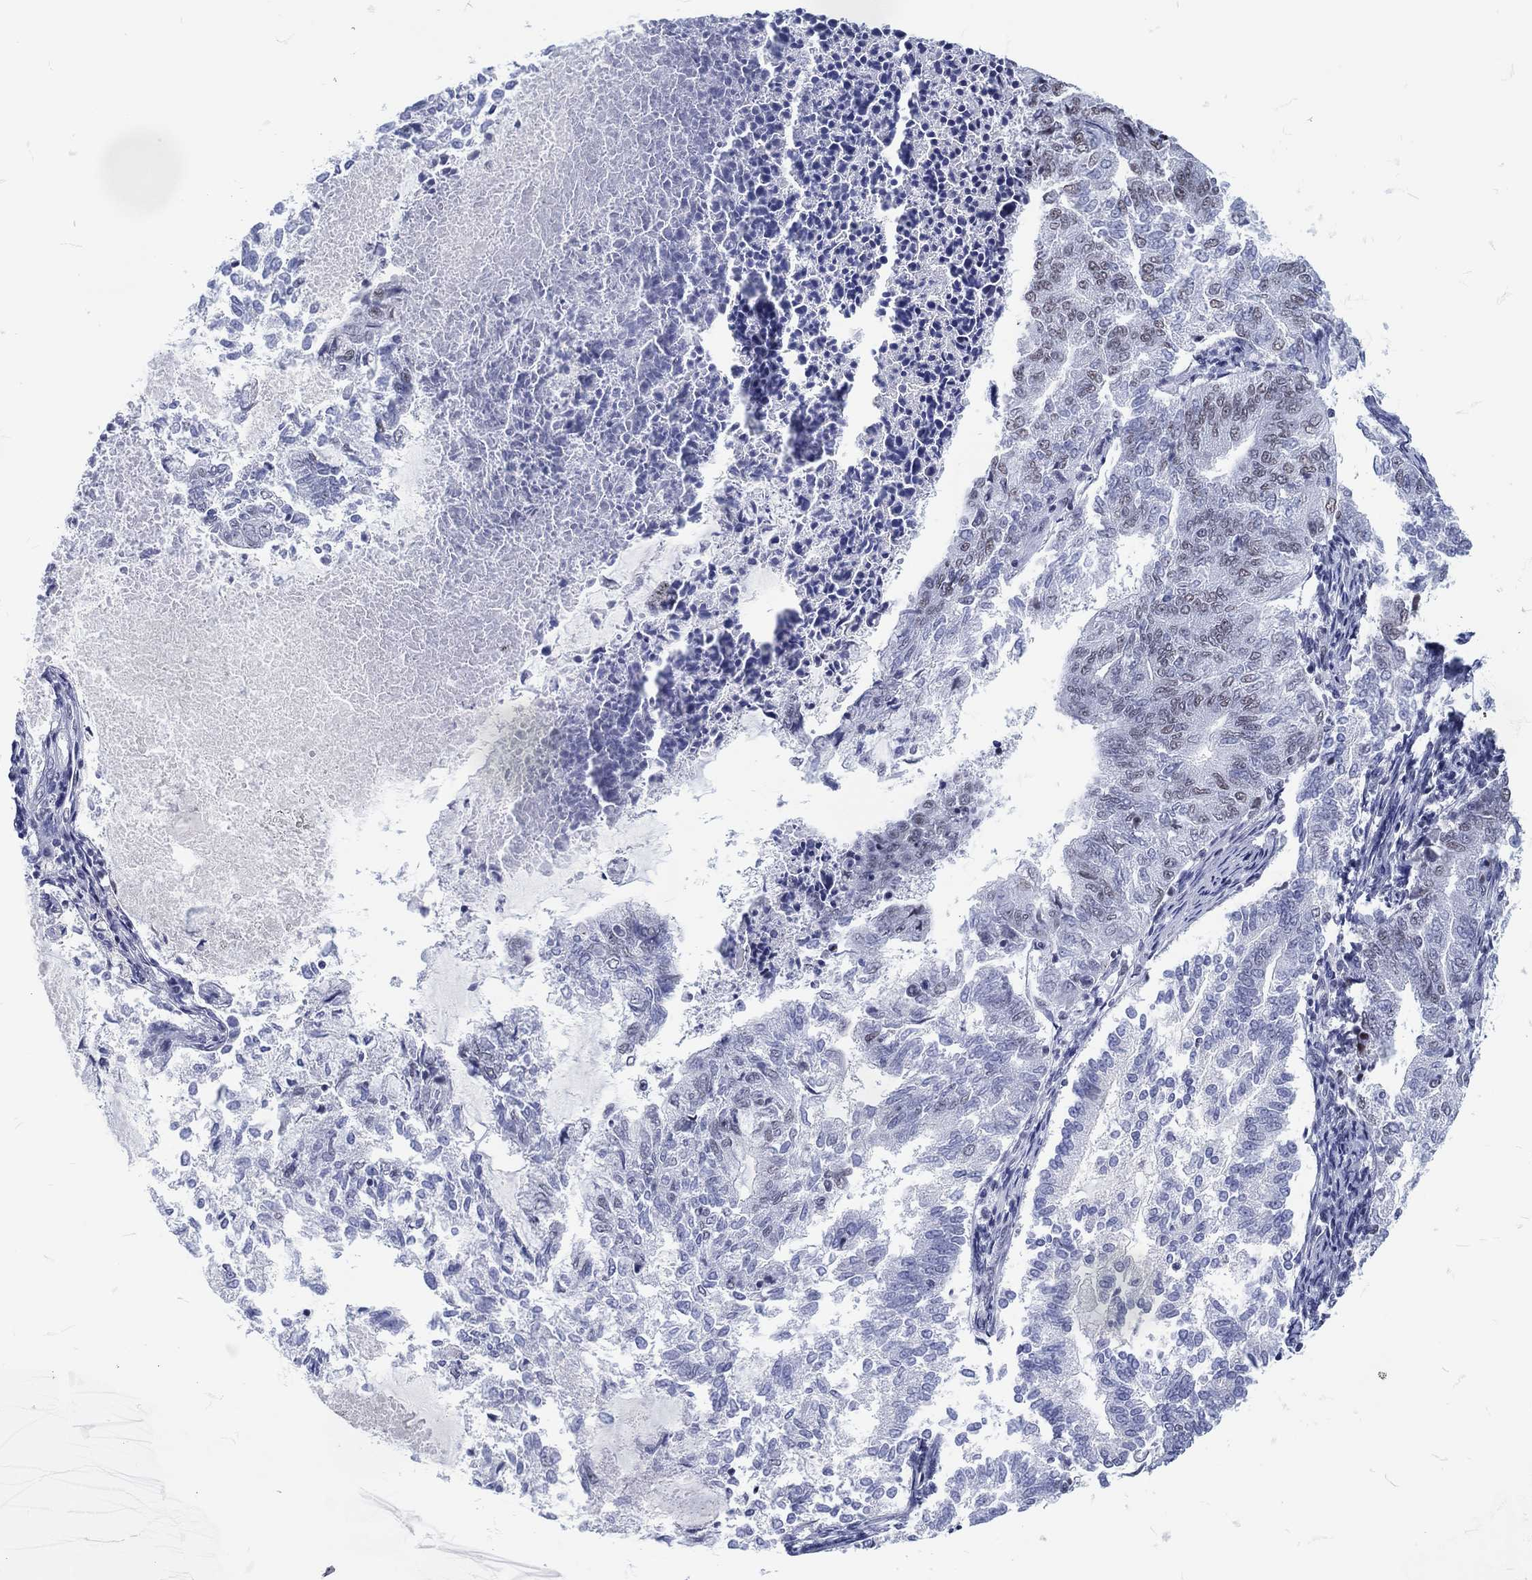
{"staining": {"intensity": "negative", "quantity": "none", "location": "none"}, "tissue": "endometrial cancer", "cell_type": "Tumor cells", "image_type": "cancer", "snomed": [{"axis": "morphology", "description": "Adenocarcinoma, NOS"}, {"axis": "topography", "description": "Endometrium"}], "caption": "DAB (3,3'-diaminobenzidine) immunohistochemical staining of human endometrial cancer (adenocarcinoma) demonstrates no significant expression in tumor cells. (DAB (3,3'-diaminobenzidine) immunohistochemistry (IHC) with hematoxylin counter stain).", "gene": "MAPK8IP1", "patient": {"sex": "female", "age": 65}}